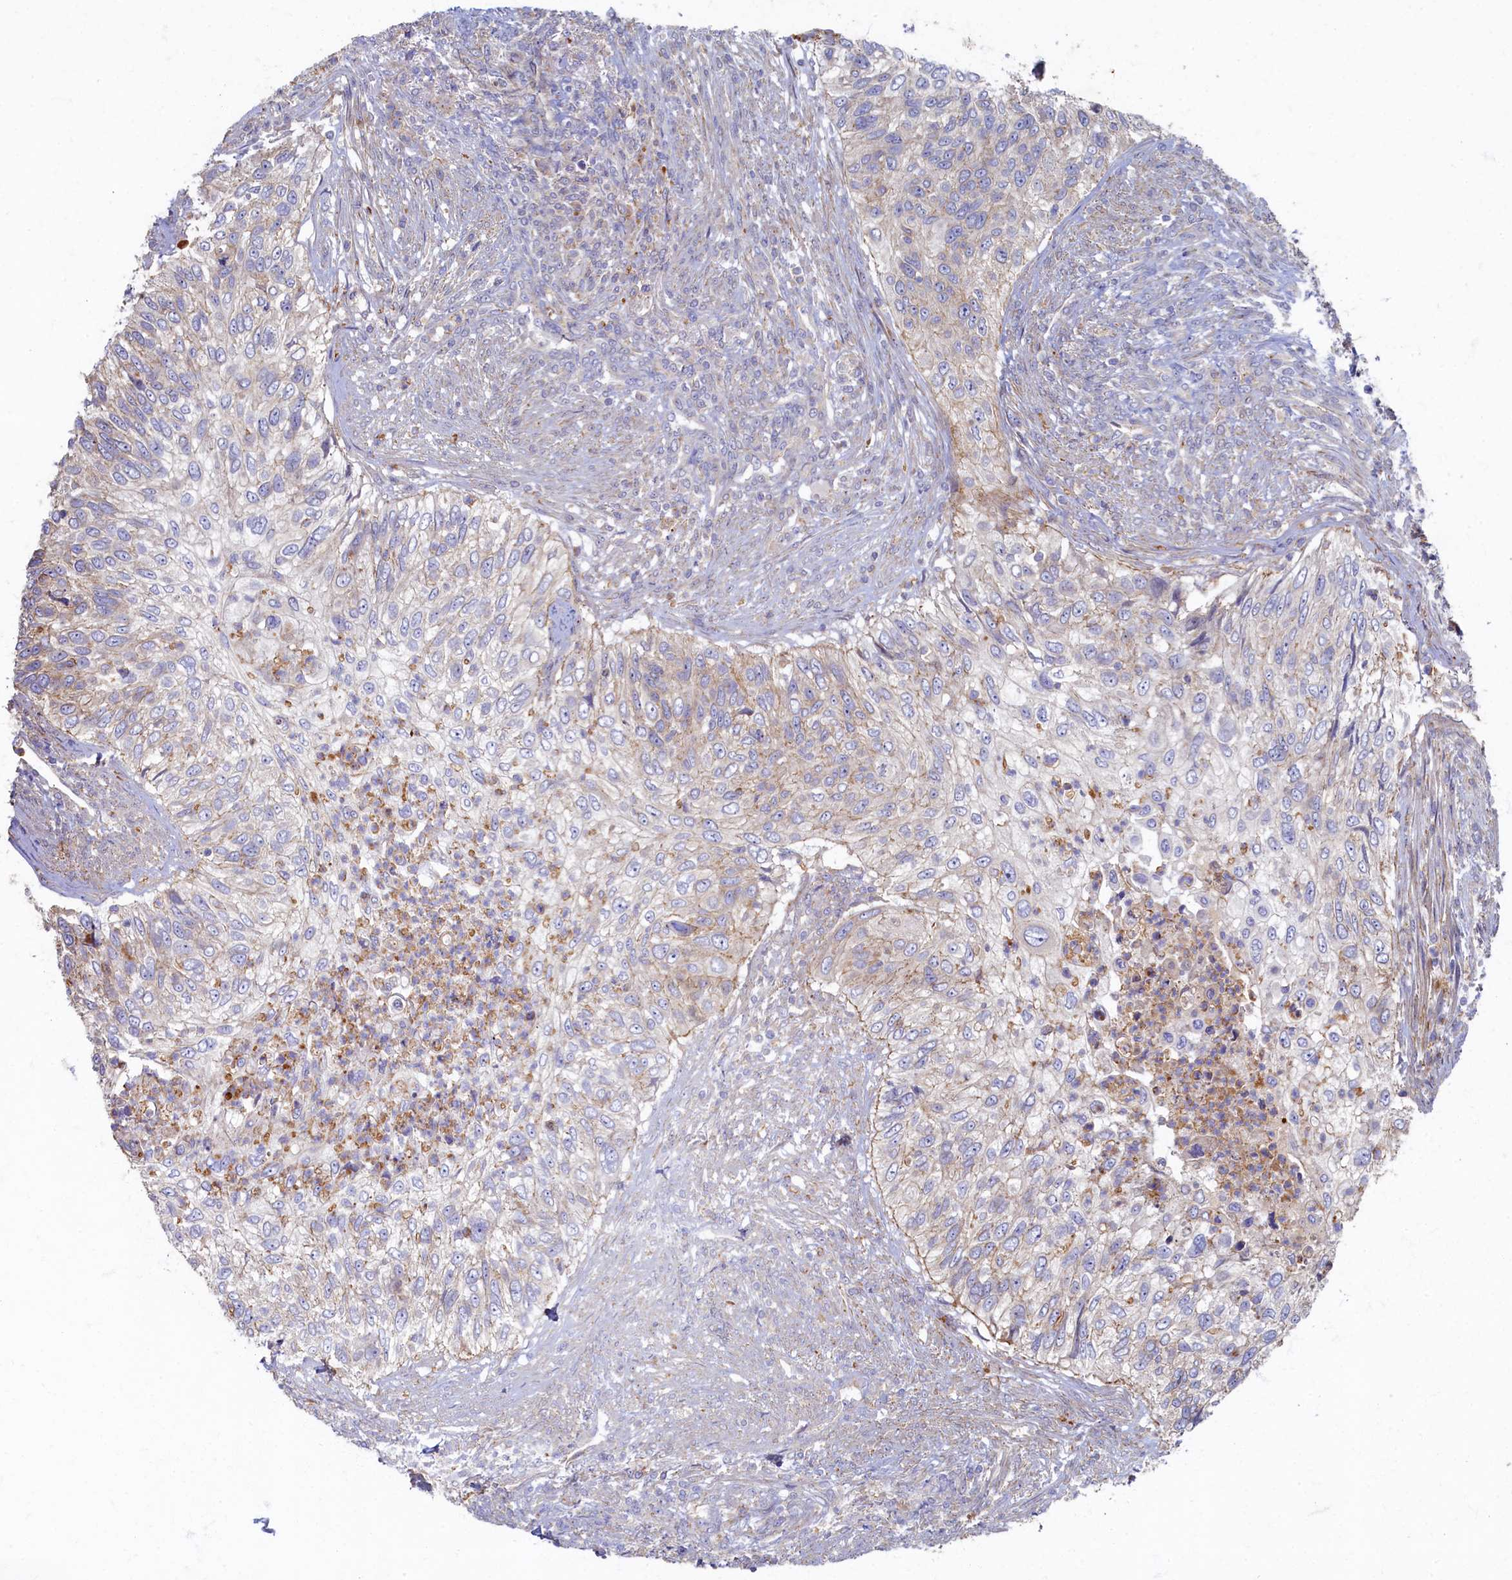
{"staining": {"intensity": "weak", "quantity": "<25%", "location": "cytoplasmic/membranous"}, "tissue": "urothelial cancer", "cell_type": "Tumor cells", "image_type": "cancer", "snomed": [{"axis": "morphology", "description": "Urothelial carcinoma, High grade"}, {"axis": "topography", "description": "Urinary bladder"}], "caption": "This is an IHC micrograph of human urothelial cancer. There is no staining in tumor cells.", "gene": "PSMG2", "patient": {"sex": "female", "age": 60}}